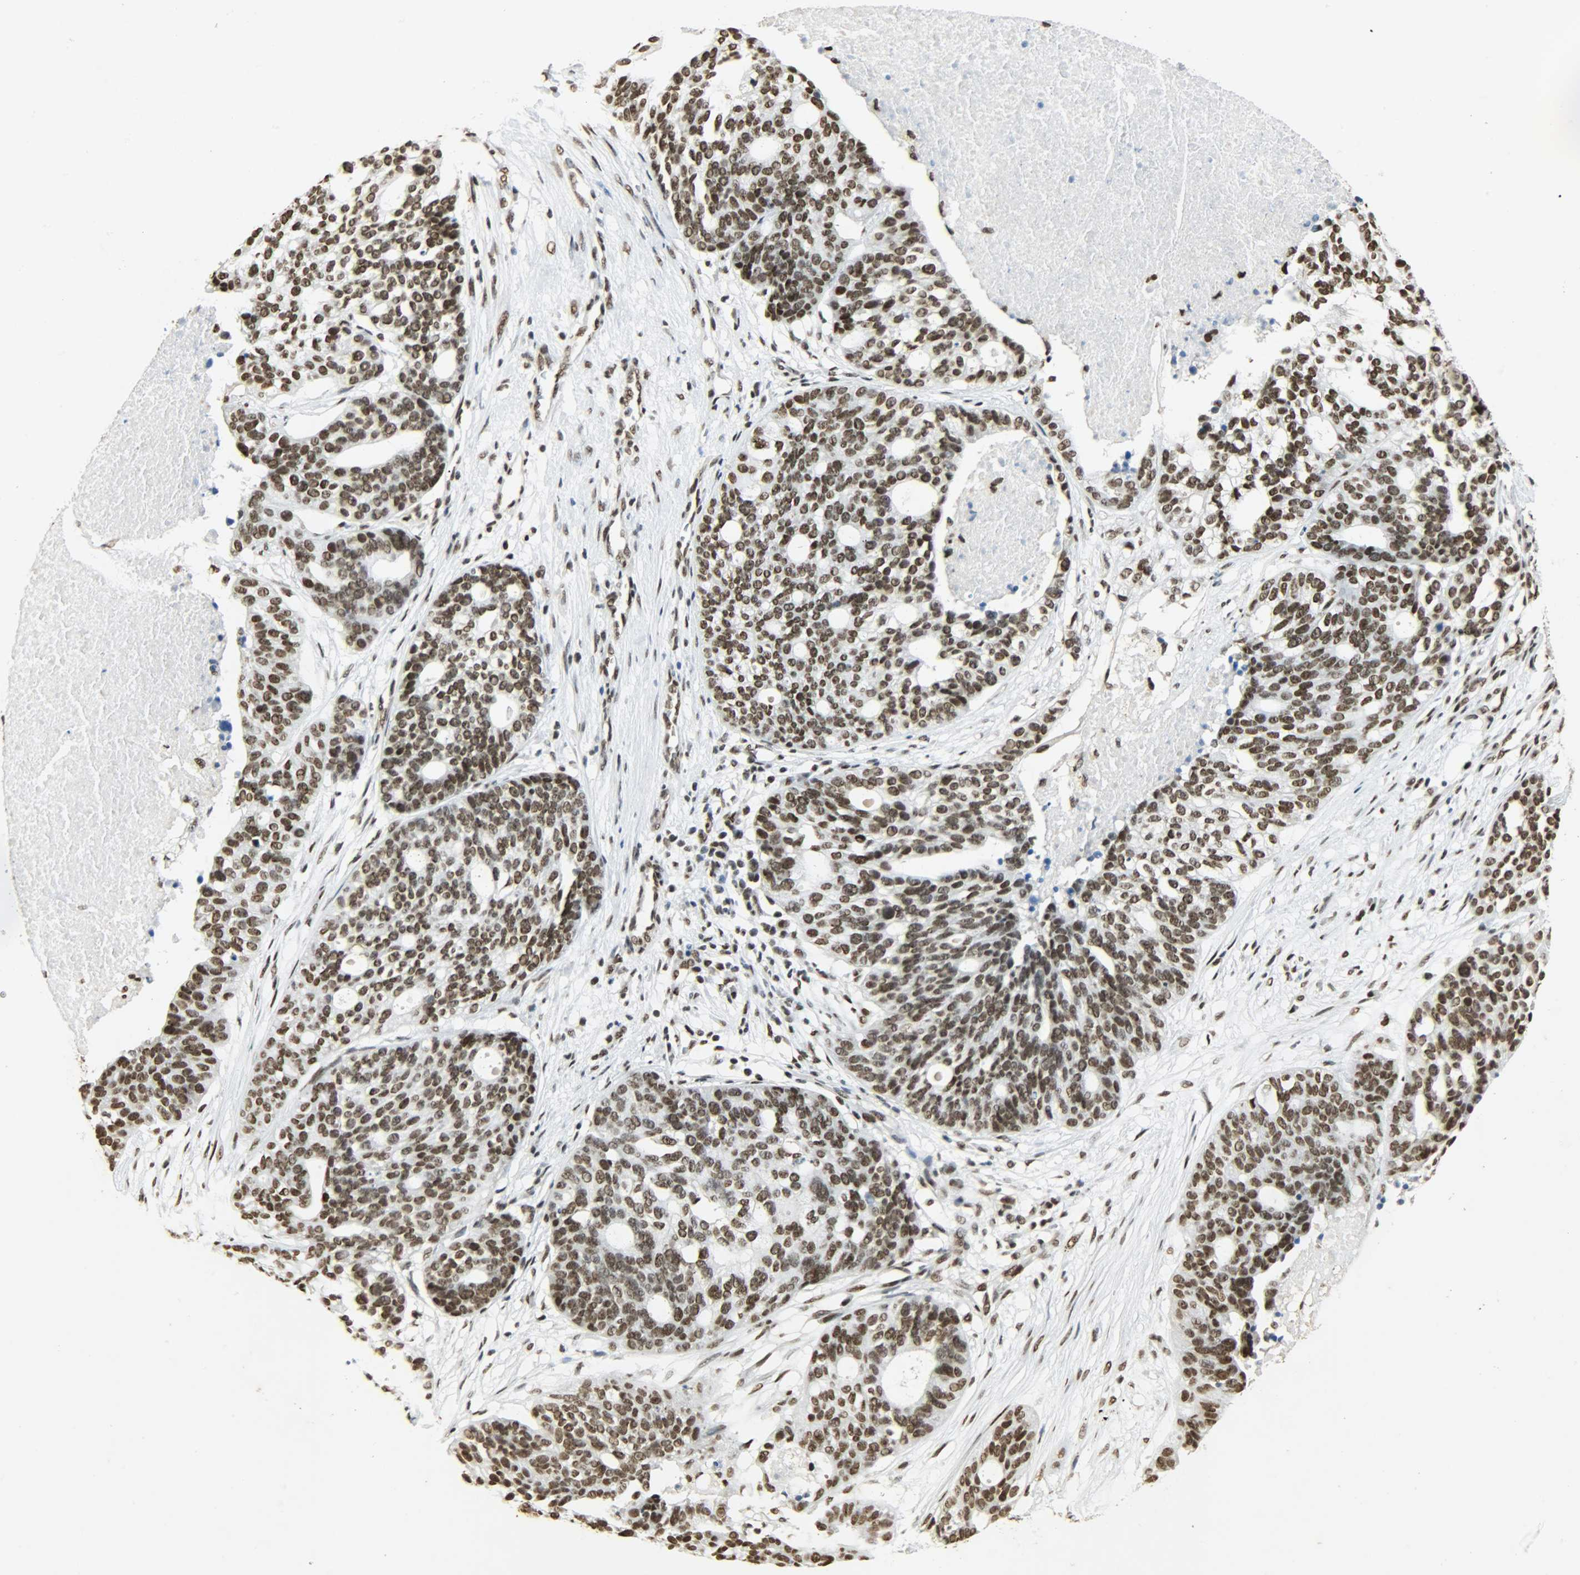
{"staining": {"intensity": "strong", "quantity": ">75%", "location": "nuclear"}, "tissue": "ovarian cancer", "cell_type": "Tumor cells", "image_type": "cancer", "snomed": [{"axis": "morphology", "description": "Cystadenocarcinoma, serous, NOS"}, {"axis": "topography", "description": "Ovary"}], "caption": "DAB immunohistochemical staining of ovarian cancer (serous cystadenocarcinoma) shows strong nuclear protein positivity in about >75% of tumor cells.", "gene": "KHDRBS1", "patient": {"sex": "female", "age": 59}}